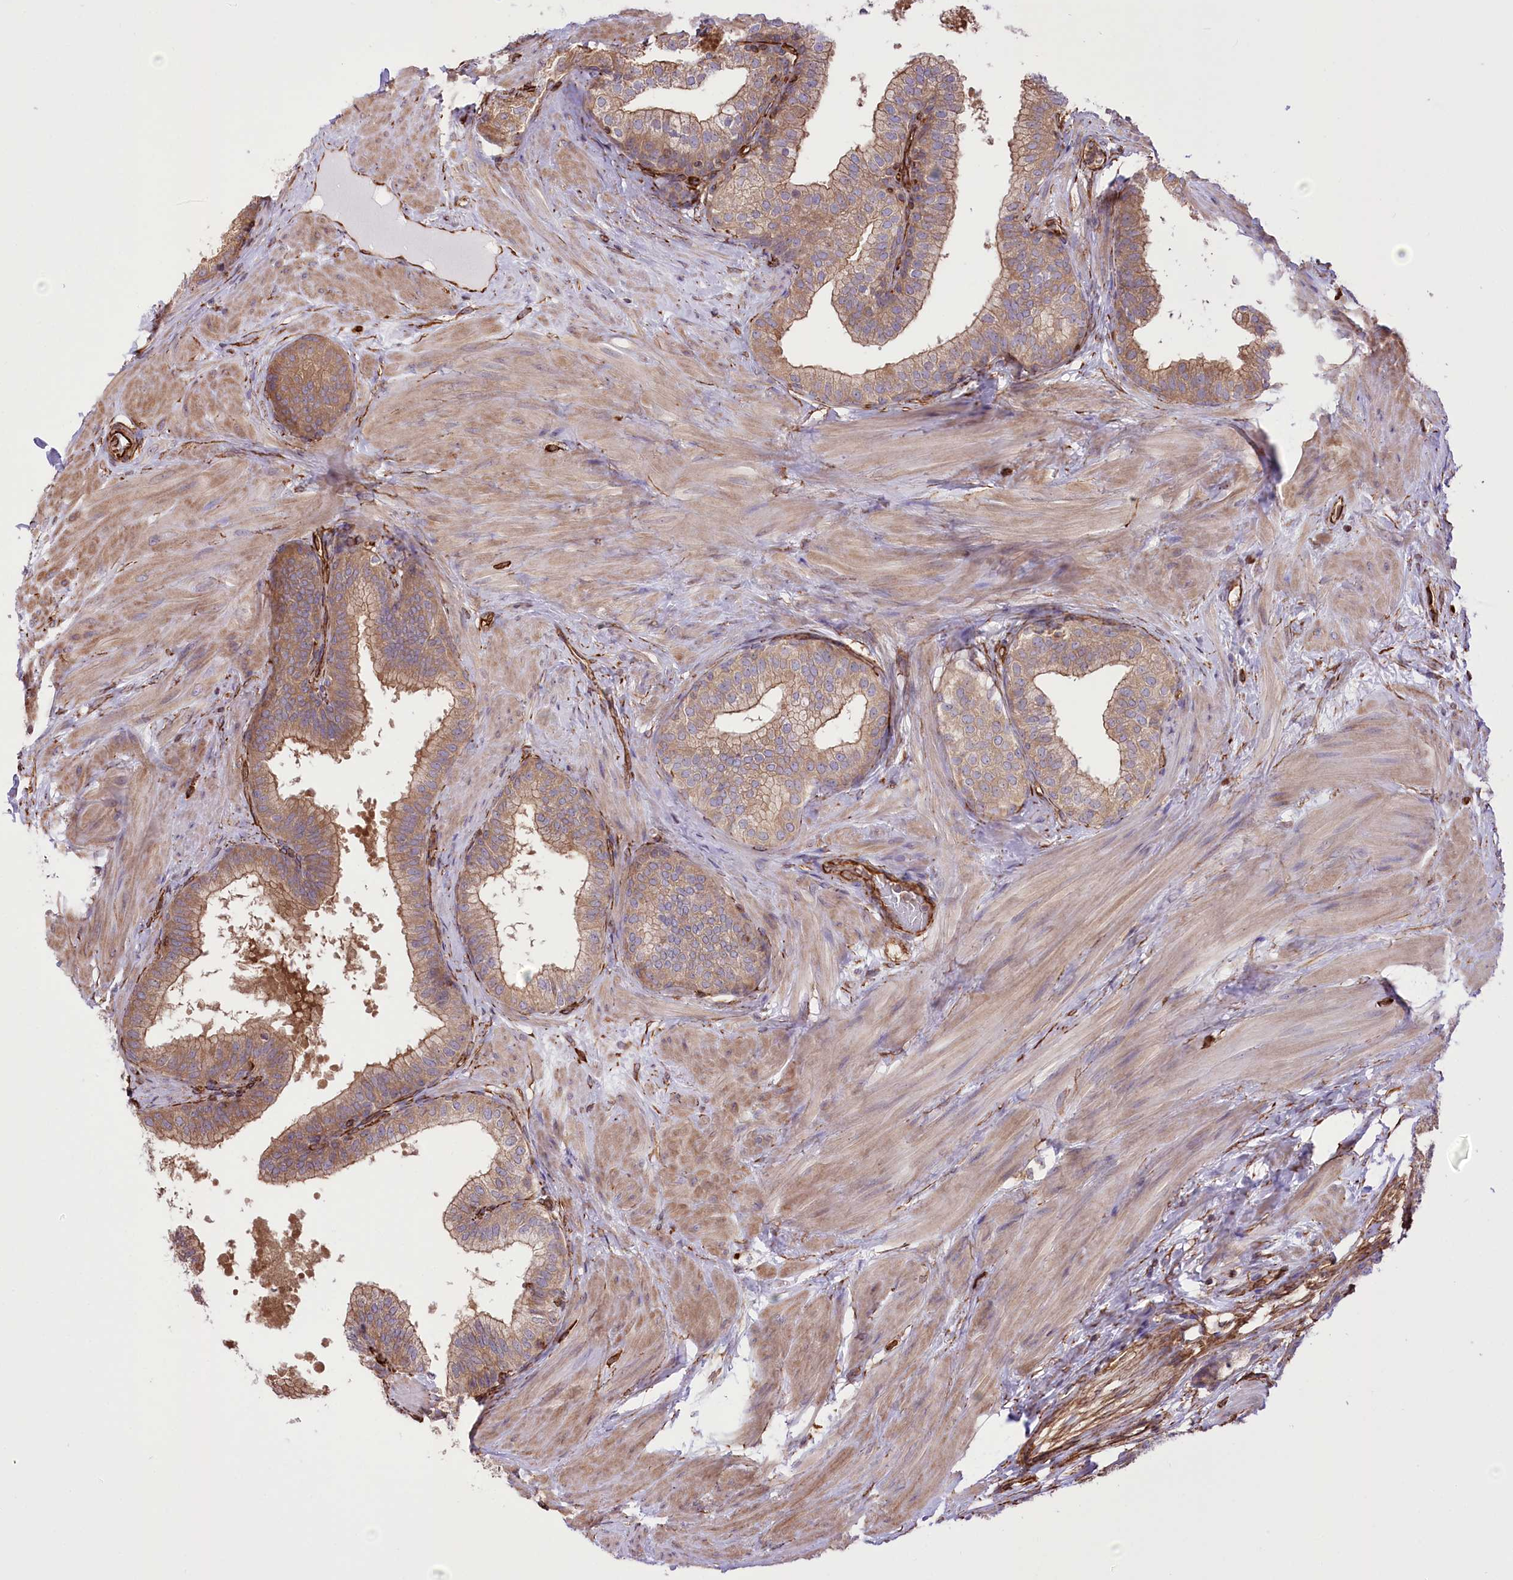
{"staining": {"intensity": "moderate", "quantity": ">75%", "location": "cytoplasmic/membranous"}, "tissue": "prostate", "cell_type": "Glandular cells", "image_type": "normal", "snomed": [{"axis": "morphology", "description": "Normal tissue, NOS"}, {"axis": "topography", "description": "Prostate"}], "caption": "Immunohistochemical staining of unremarkable prostate shows moderate cytoplasmic/membranous protein staining in approximately >75% of glandular cells.", "gene": "TTC1", "patient": {"sex": "male", "age": 60}}